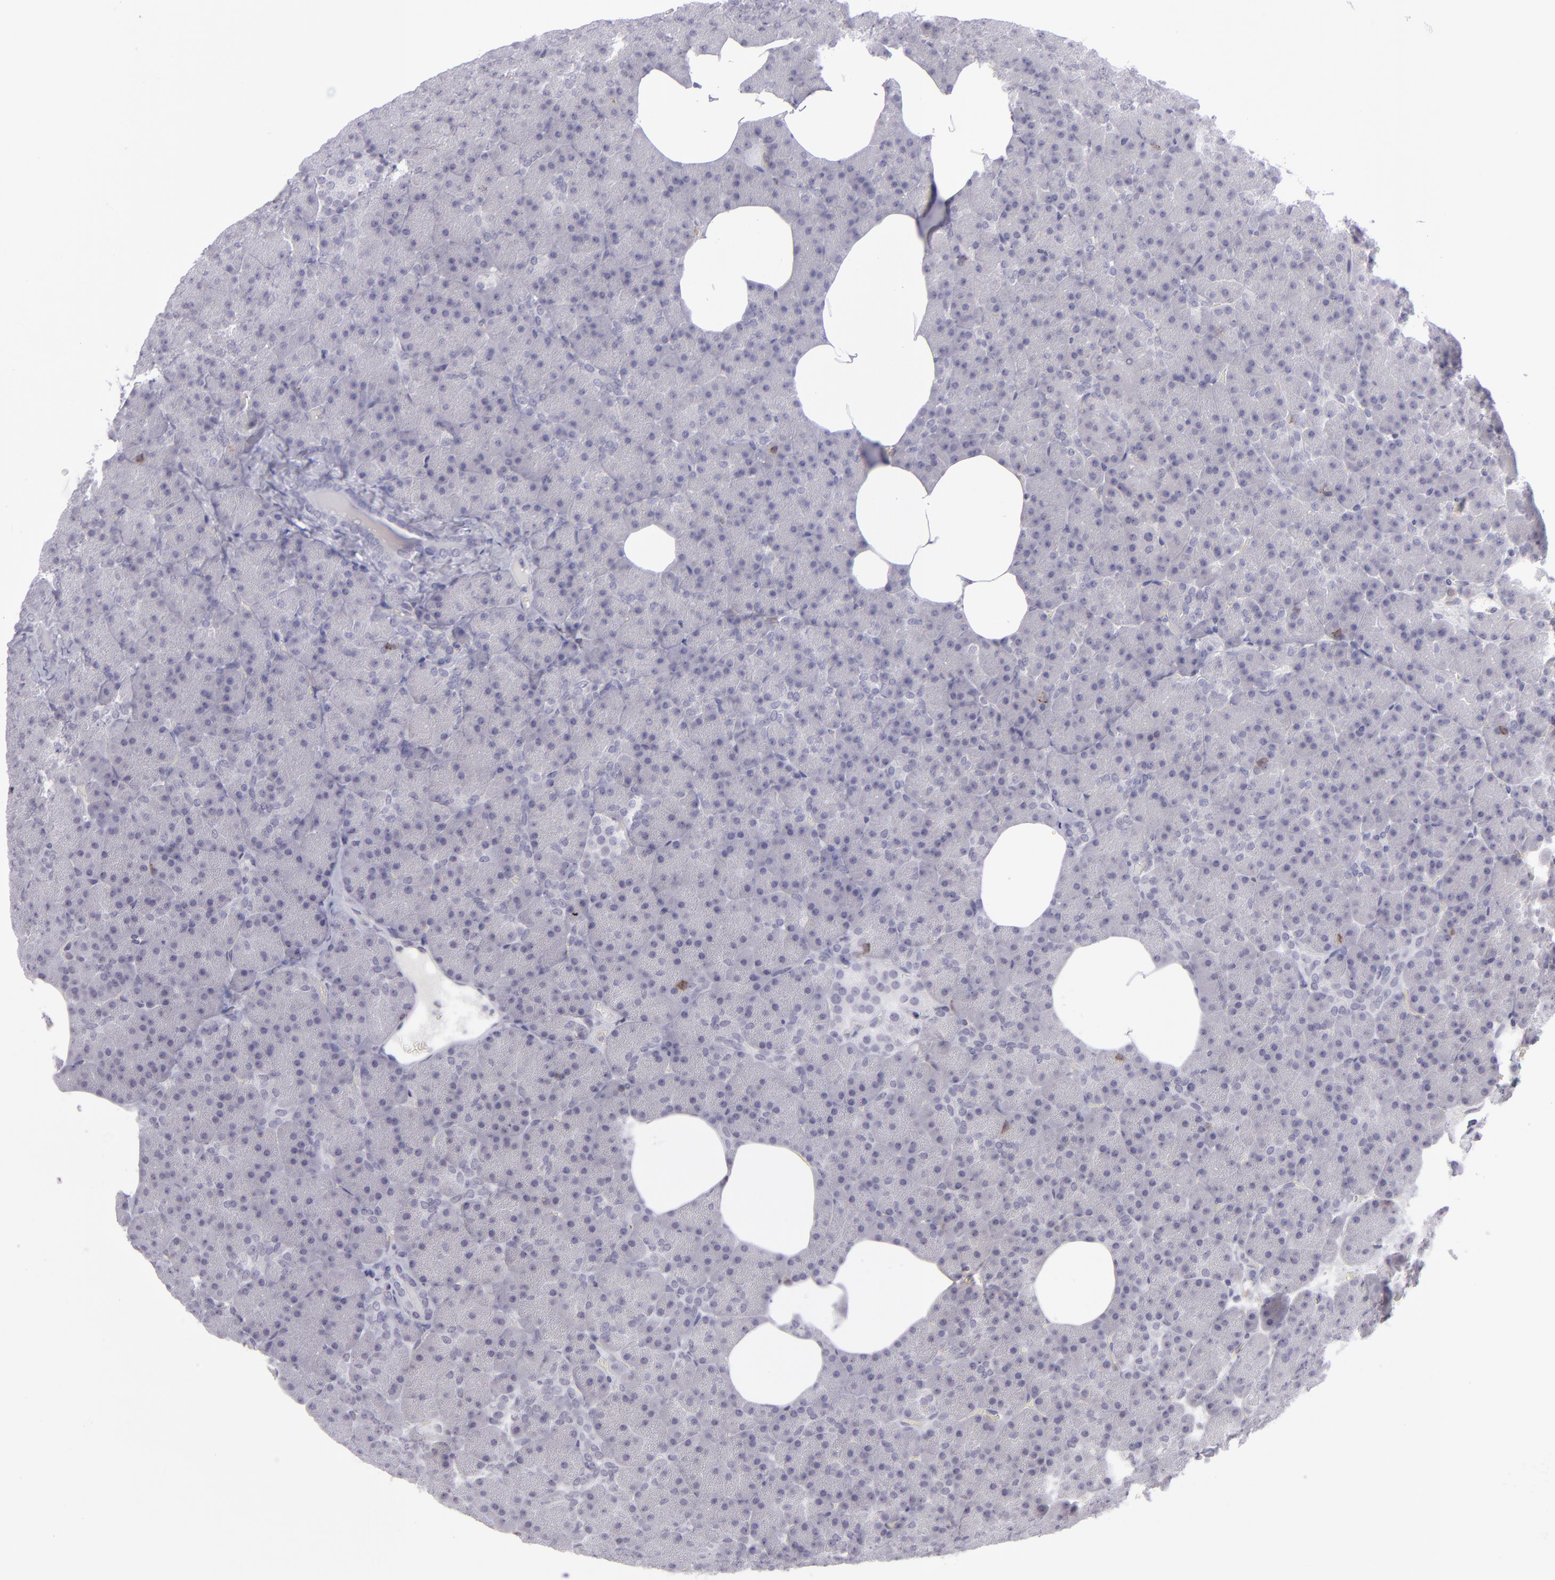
{"staining": {"intensity": "negative", "quantity": "none", "location": "none"}, "tissue": "pancreas", "cell_type": "Exocrine glandular cells", "image_type": "normal", "snomed": [{"axis": "morphology", "description": "Normal tissue, NOS"}, {"axis": "topography", "description": "Pancreas"}], "caption": "DAB (3,3'-diaminobenzidine) immunohistochemical staining of unremarkable pancreas displays no significant expression in exocrine glandular cells. The staining is performed using DAB brown chromogen with nuclei counter-stained in using hematoxylin.", "gene": "CD48", "patient": {"sex": "female", "age": 35}}